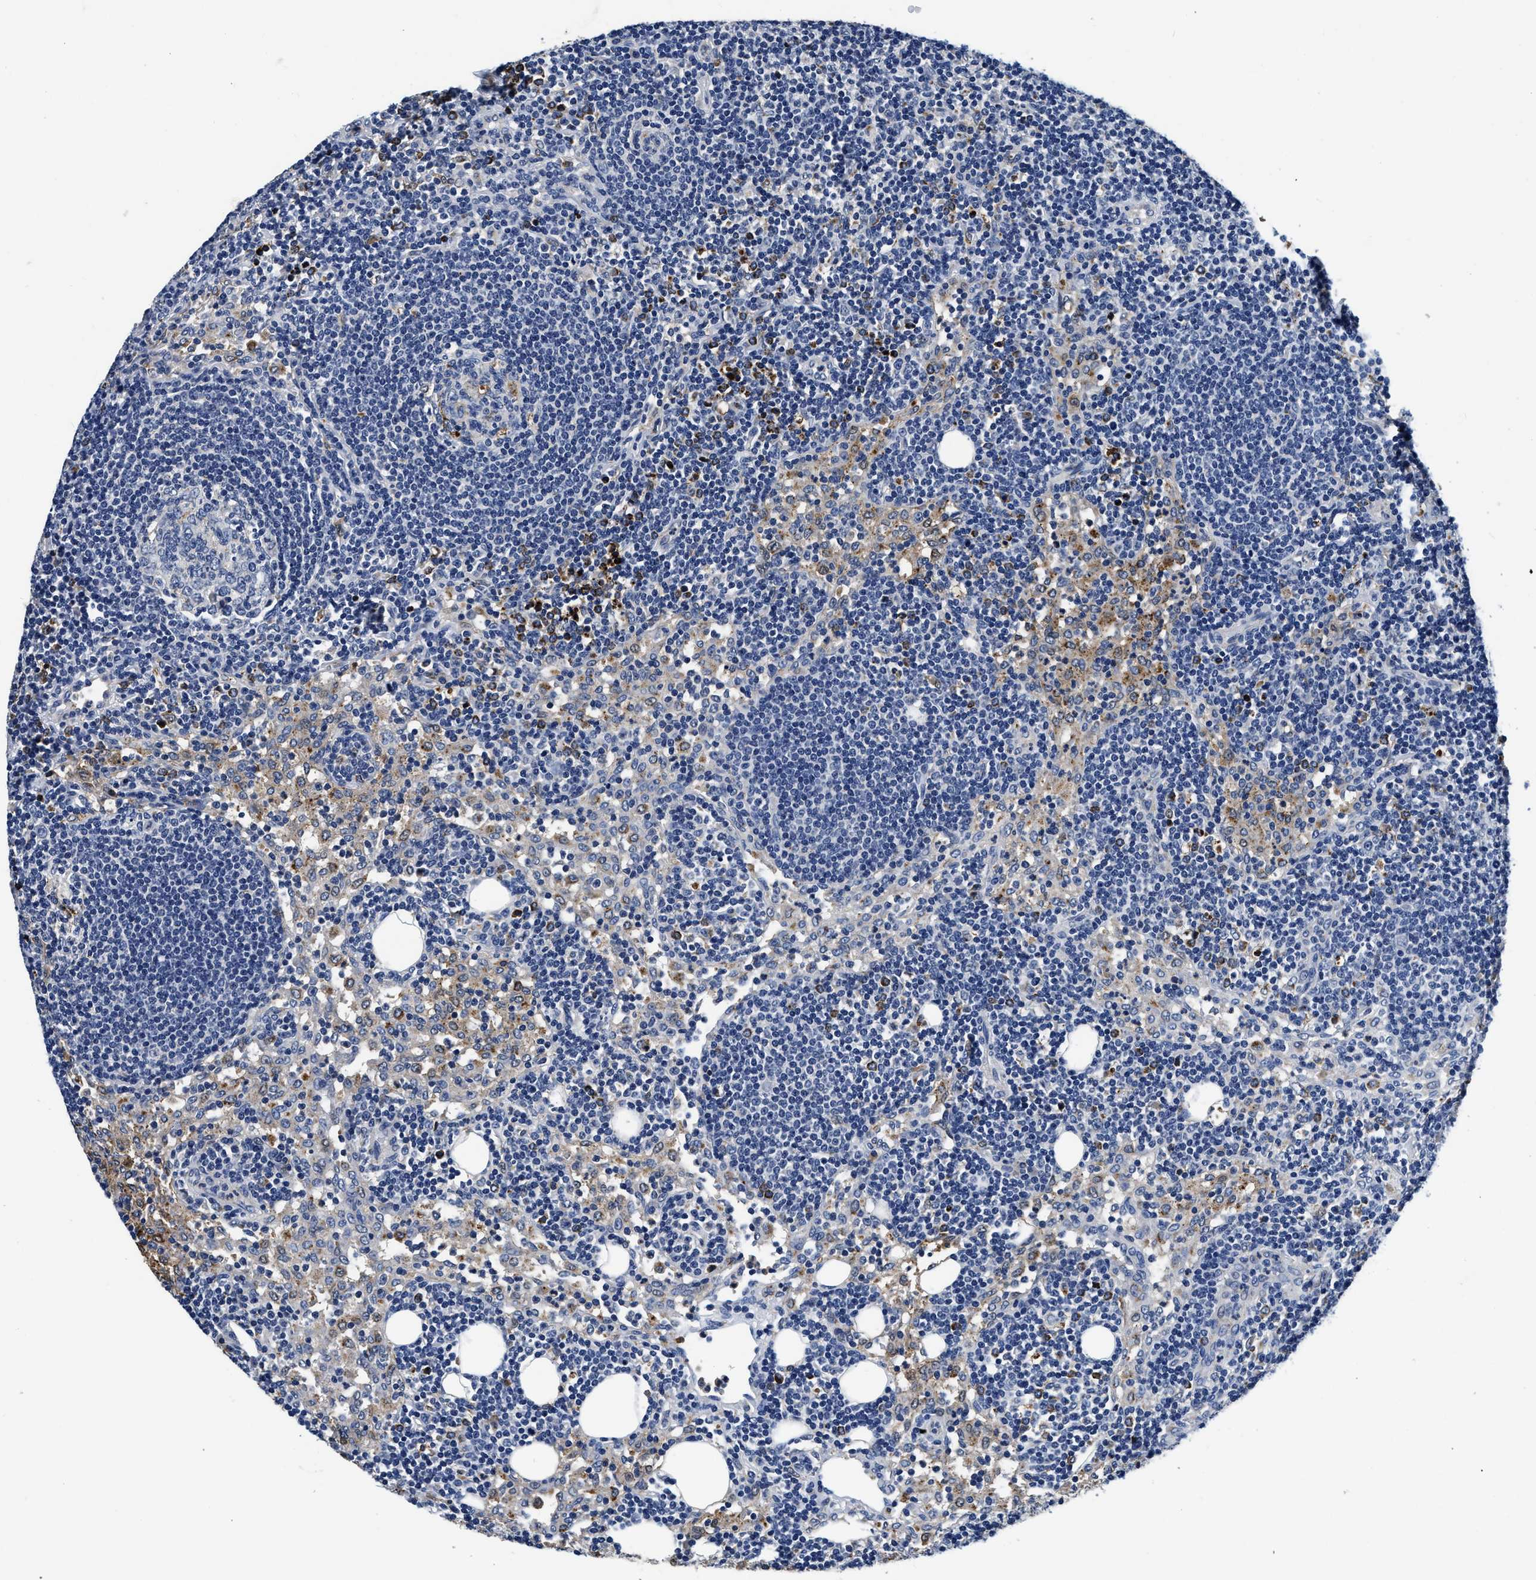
{"staining": {"intensity": "negative", "quantity": "none", "location": "none"}, "tissue": "lymph node", "cell_type": "Germinal center cells", "image_type": "normal", "snomed": [{"axis": "morphology", "description": "Normal tissue, NOS"}, {"axis": "morphology", "description": "Carcinoid, malignant, NOS"}, {"axis": "topography", "description": "Lymph node"}], "caption": "This is a image of immunohistochemistry (IHC) staining of benign lymph node, which shows no expression in germinal center cells. (Stains: DAB immunohistochemistry (IHC) with hematoxylin counter stain, Microscopy: brightfield microscopy at high magnification).", "gene": "GRN", "patient": {"sex": "male", "age": 47}}